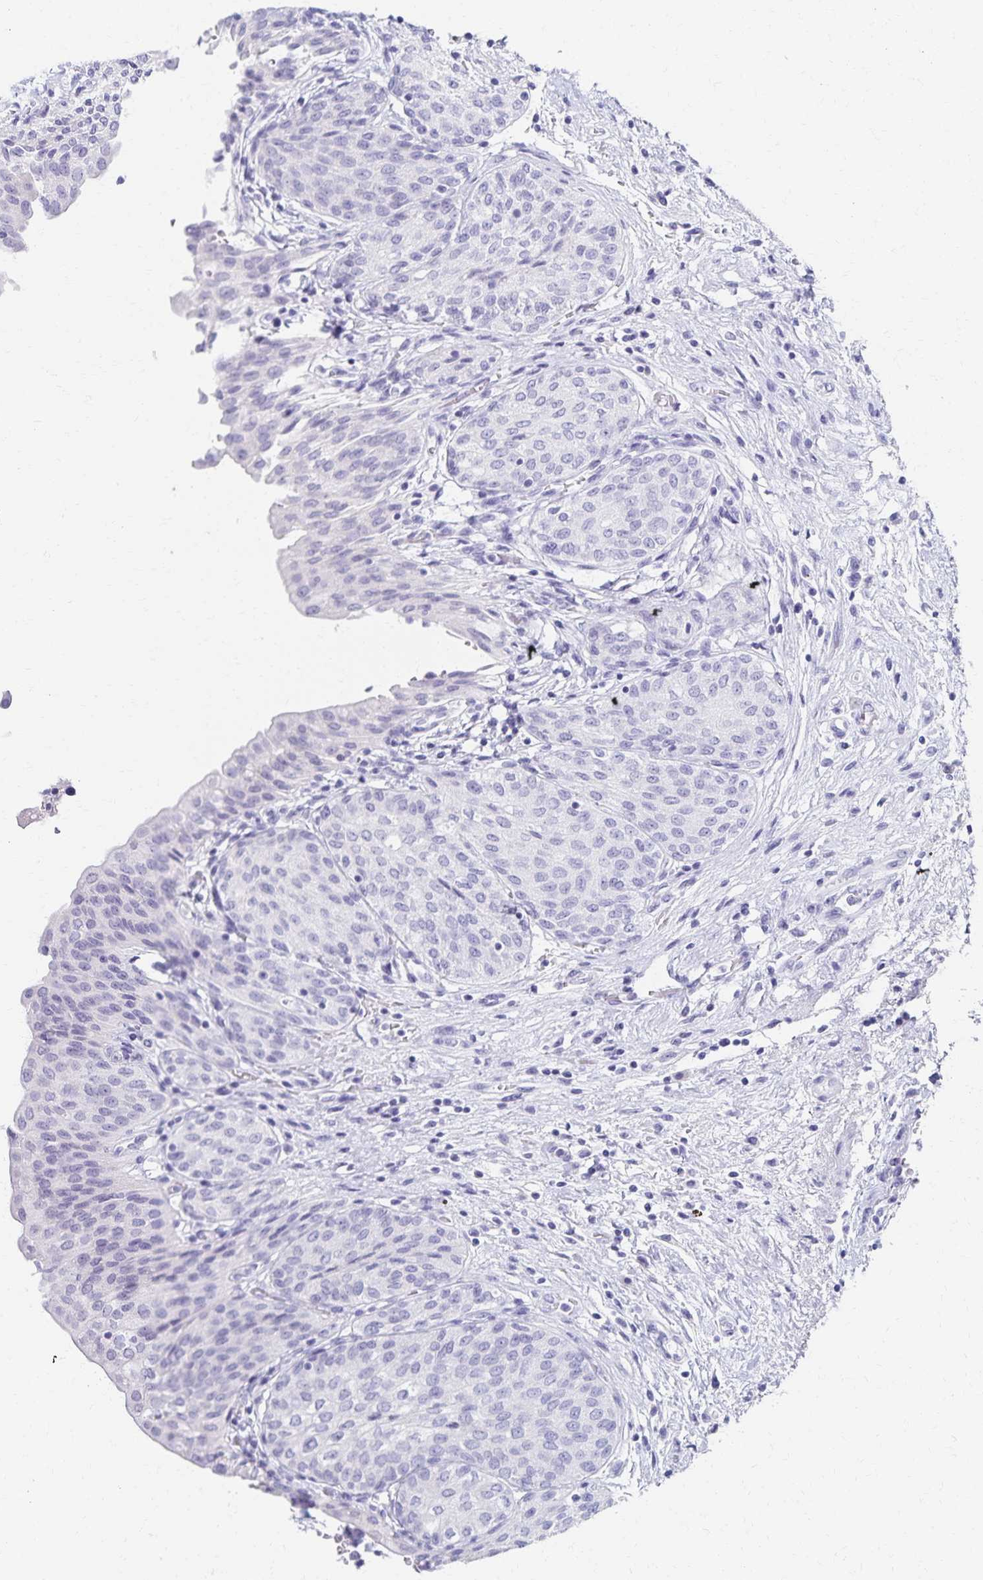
{"staining": {"intensity": "negative", "quantity": "none", "location": "none"}, "tissue": "urinary bladder", "cell_type": "Urothelial cells", "image_type": "normal", "snomed": [{"axis": "morphology", "description": "Normal tissue, NOS"}, {"axis": "topography", "description": "Urinary bladder"}], "caption": "The immunohistochemistry (IHC) micrograph has no significant positivity in urothelial cells of urinary bladder.", "gene": "C2orf50", "patient": {"sex": "male", "age": 68}}